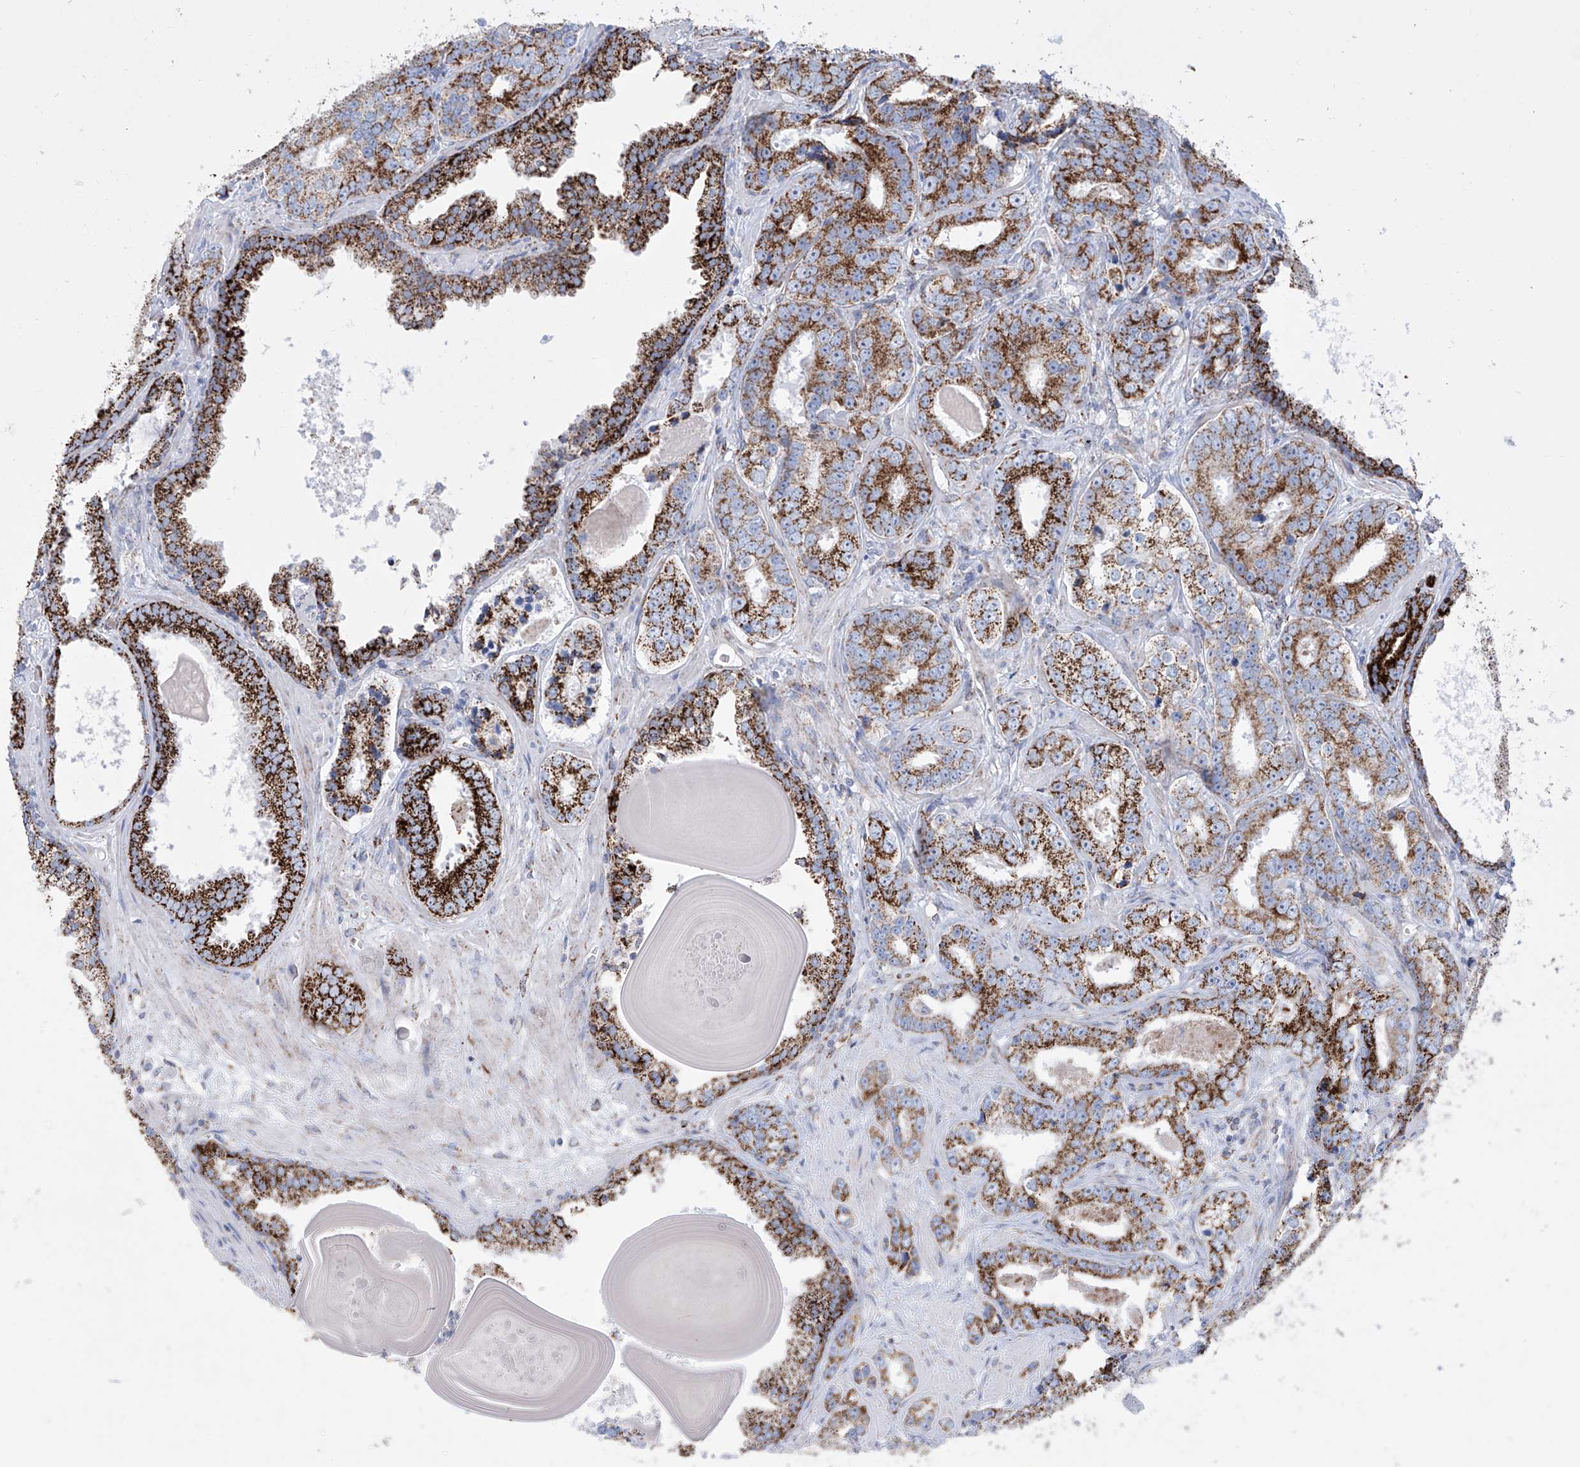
{"staining": {"intensity": "strong", "quantity": ">75%", "location": "cytoplasmic/membranous"}, "tissue": "prostate cancer", "cell_type": "Tumor cells", "image_type": "cancer", "snomed": [{"axis": "morphology", "description": "Adenocarcinoma, High grade"}, {"axis": "topography", "description": "Prostate"}], "caption": "Tumor cells demonstrate high levels of strong cytoplasmic/membranous positivity in about >75% of cells in high-grade adenocarcinoma (prostate).", "gene": "ALDH6A1", "patient": {"sex": "male", "age": 62}}